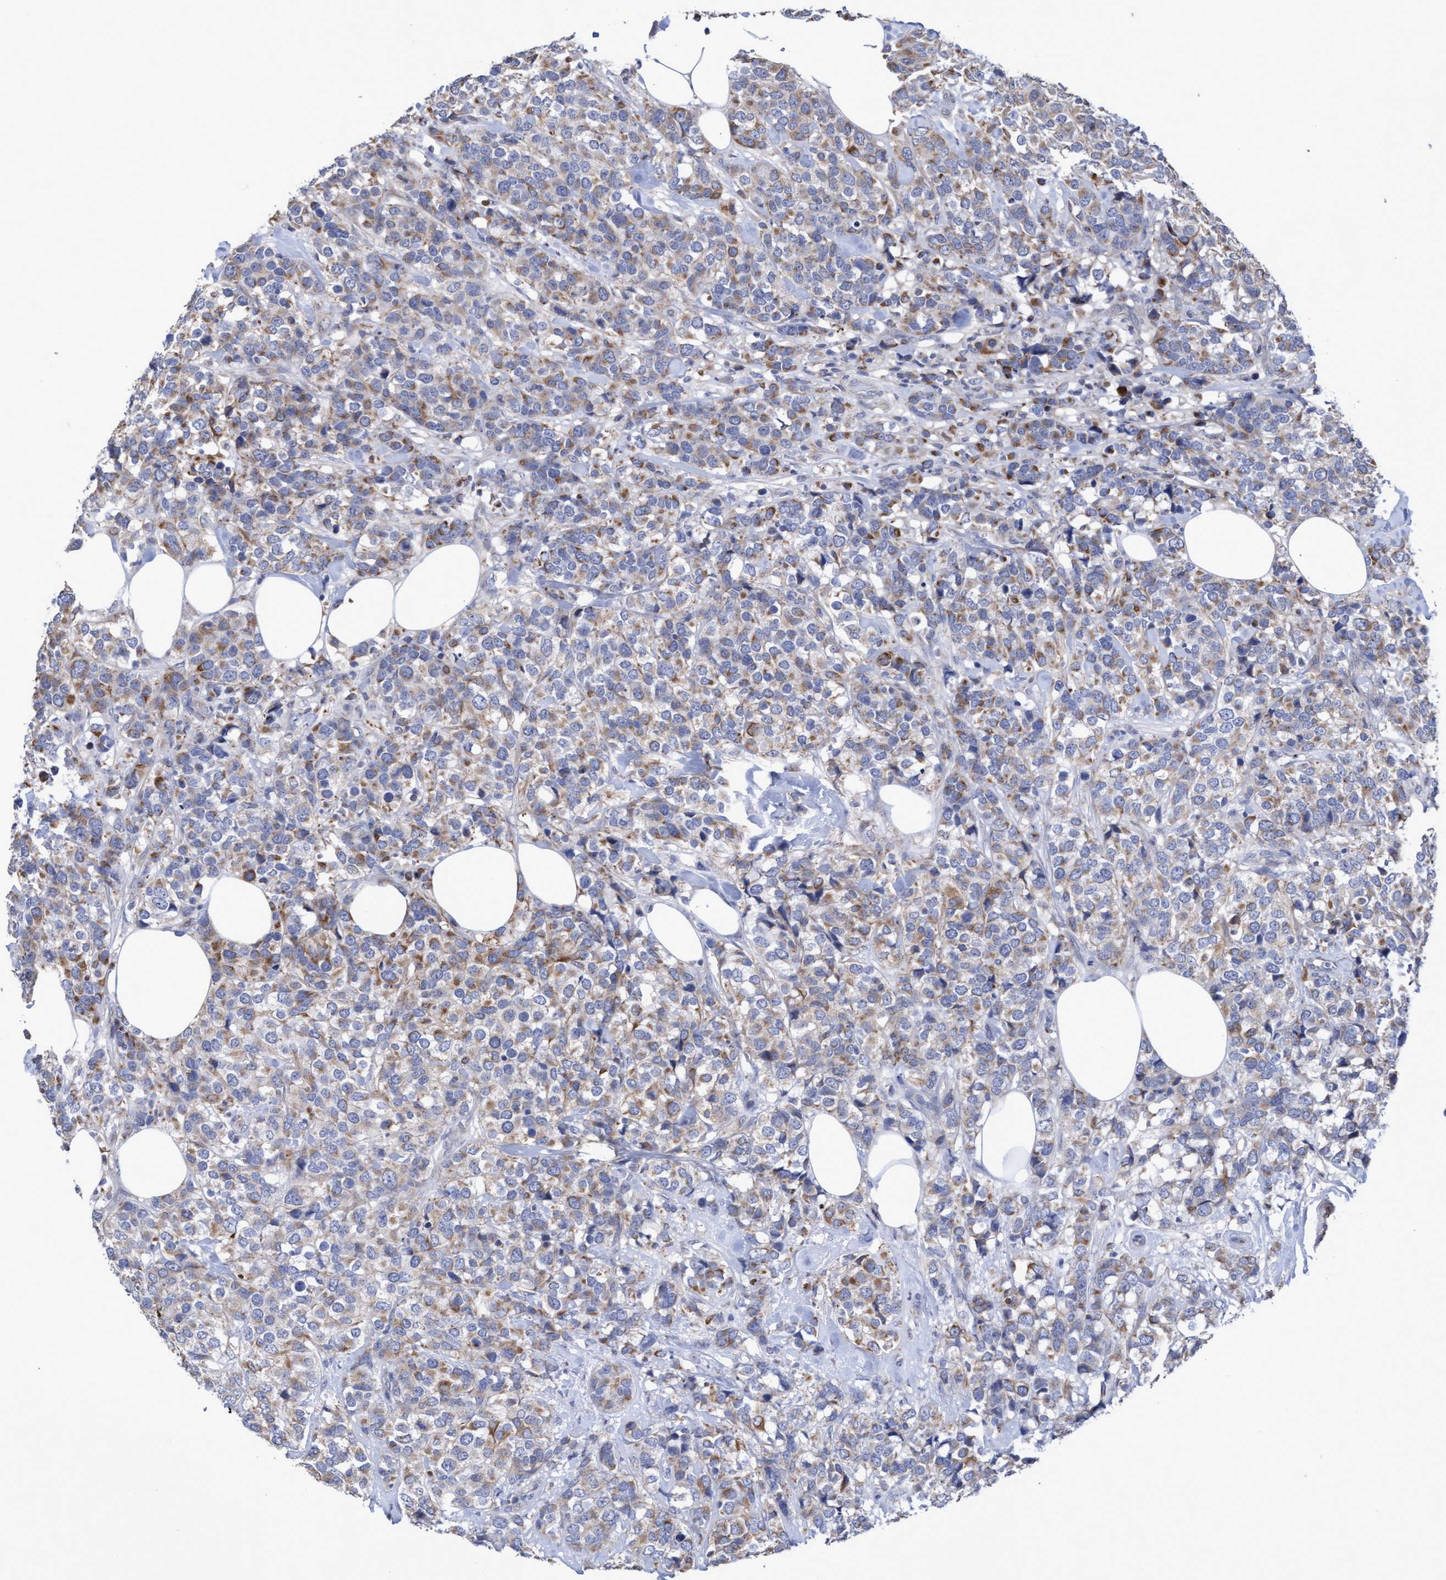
{"staining": {"intensity": "weak", "quantity": ">75%", "location": "cytoplasmic/membranous"}, "tissue": "breast cancer", "cell_type": "Tumor cells", "image_type": "cancer", "snomed": [{"axis": "morphology", "description": "Lobular carcinoma"}, {"axis": "topography", "description": "Breast"}], "caption": "DAB immunohistochemical staining of human breast lobular carcinoma reveals weak cytoplasmic/membranous protein staining in about >75% of tumor cells. The staining was performed using DAB (3,3'-diaminobenzidine), with brown indicating positive protein expression. Nuclei are stained blue with hematoxylin.", "gene": "KRT24", "patient": {"sex": "female", "age": 59}}